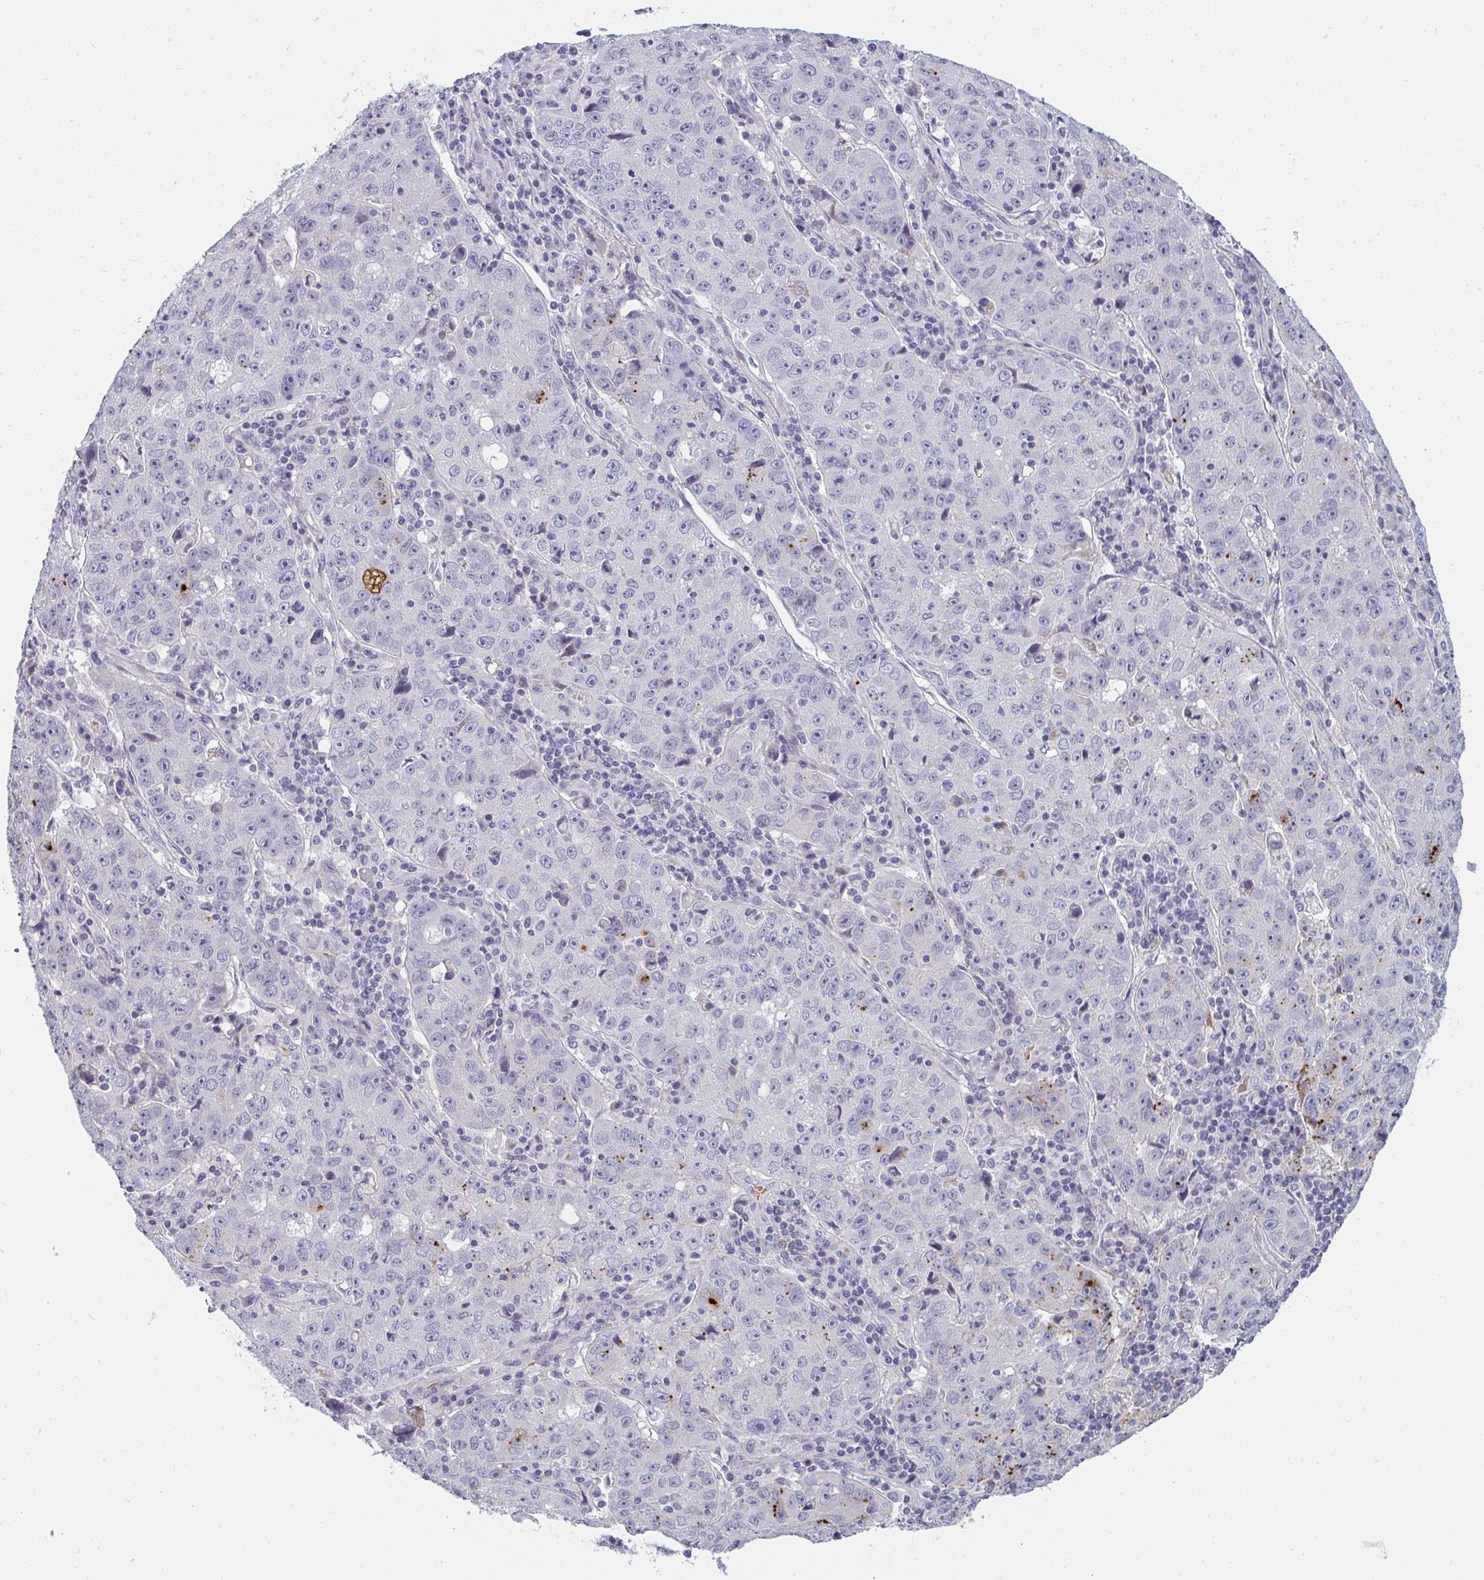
{"staining": {"intensity": "negative", "quantity": "none", "location": "none"}, "tissue": "lung cancer", "cell_type": "Tumor cells", "image_type": "cancer", "snomed": [{"axis": "morphology", "description": "Normal morphology"}, {"axis": "morphology", "description": "Adenocarcinoma, NOS"}, {"axis": "topography", "description": "Lymph node"}, {"axis": "topography", "description": "Lung"}], "caption": "Tumor cells are negative for protein expression in human lung cancer.", "gene": "SHB", "patient": {"sex": "female", "age": 57}}